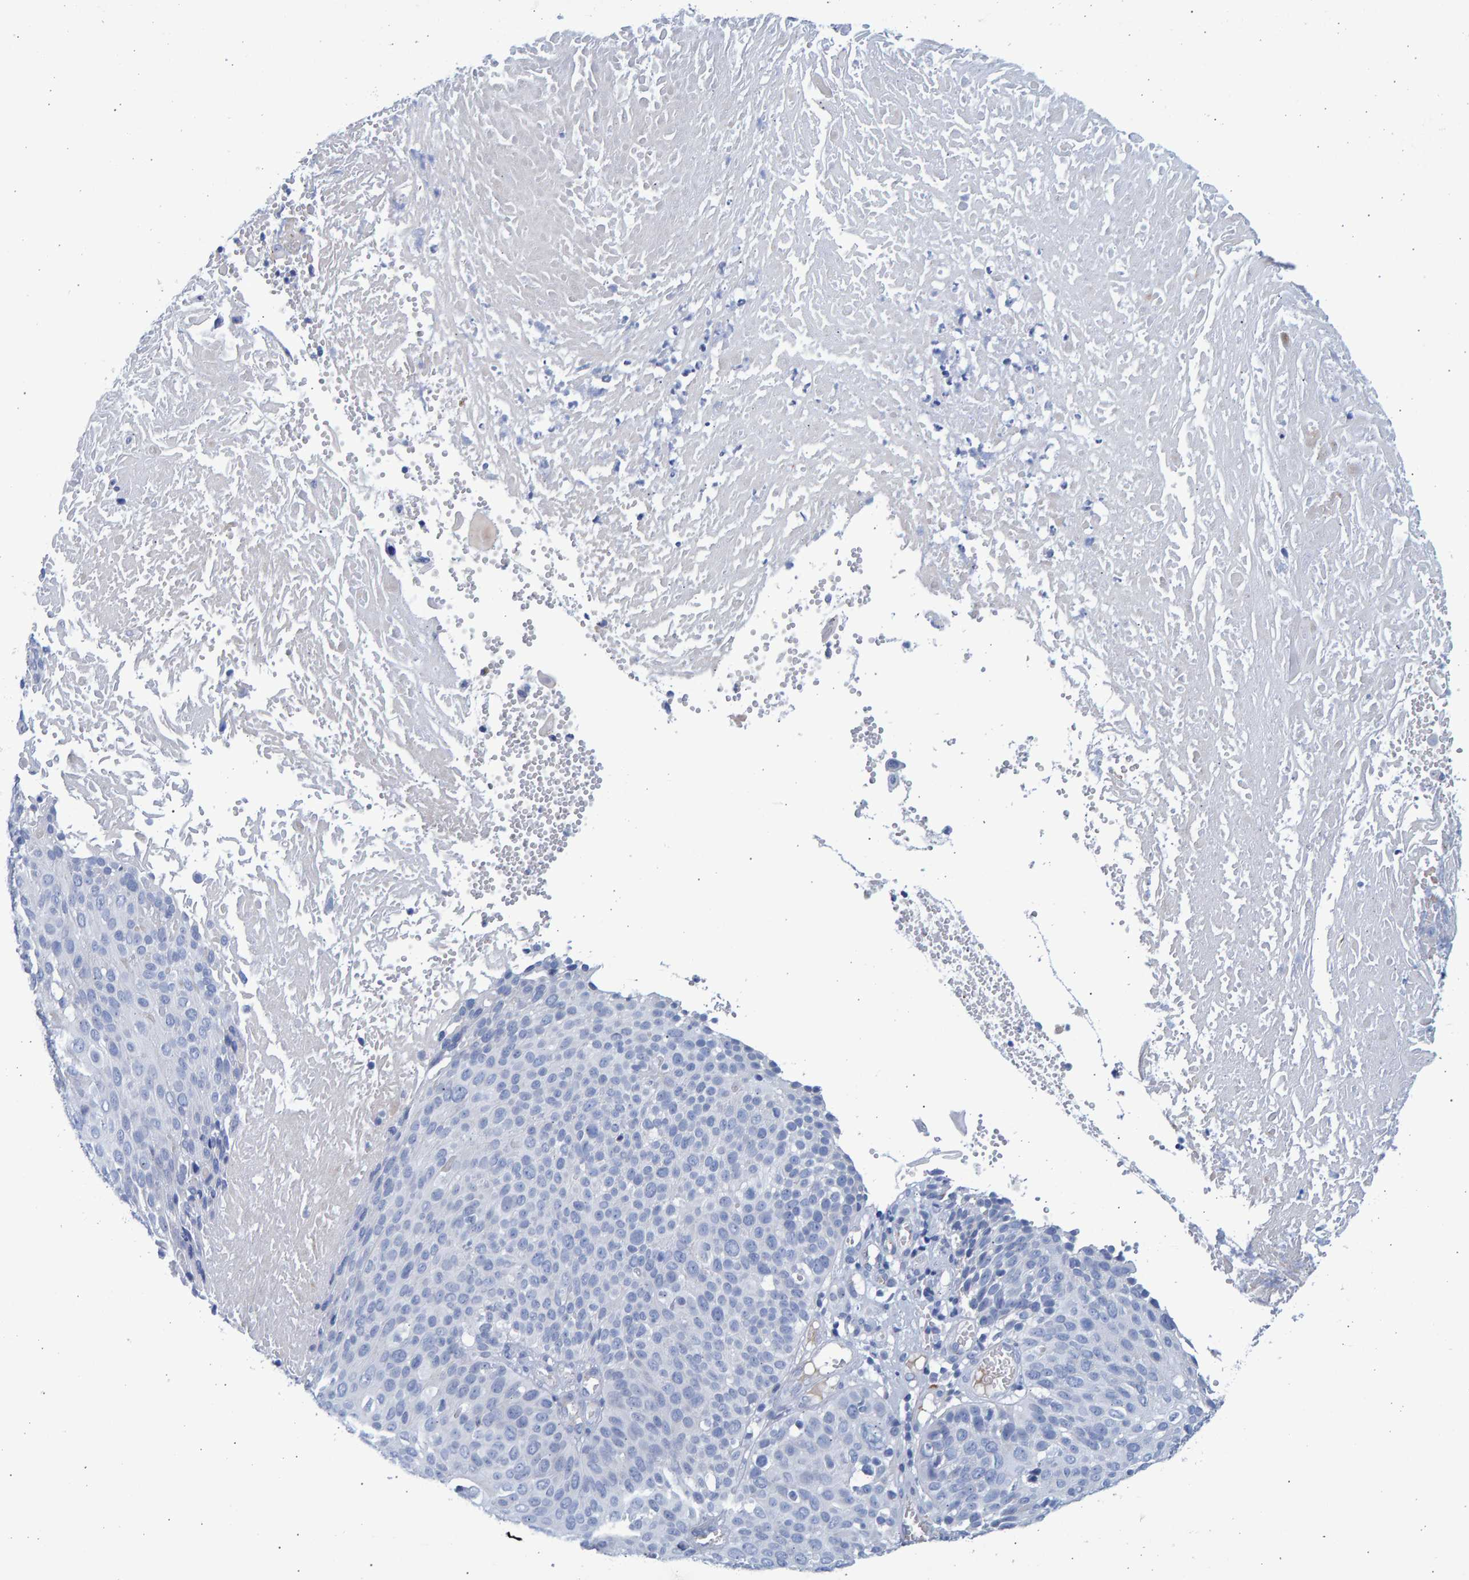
{"staining": {"intensity": "negative", "quantity": "none", "location": "none"}, "tissue": "cervical cancer", "cell_type": "Tumor cells", "image_type": "cancer", "snomed": [{"axis": "morphology", "description": "Squamous cell carcinoma, NOS"}, {"axis": "topography", "description": "Cervix"}], "caption": "The histopathology image displays no staining of tumor cells in cervical cancer.", "gene": "SLC34A3", "patient": {"sex": "female", "age": 74}}